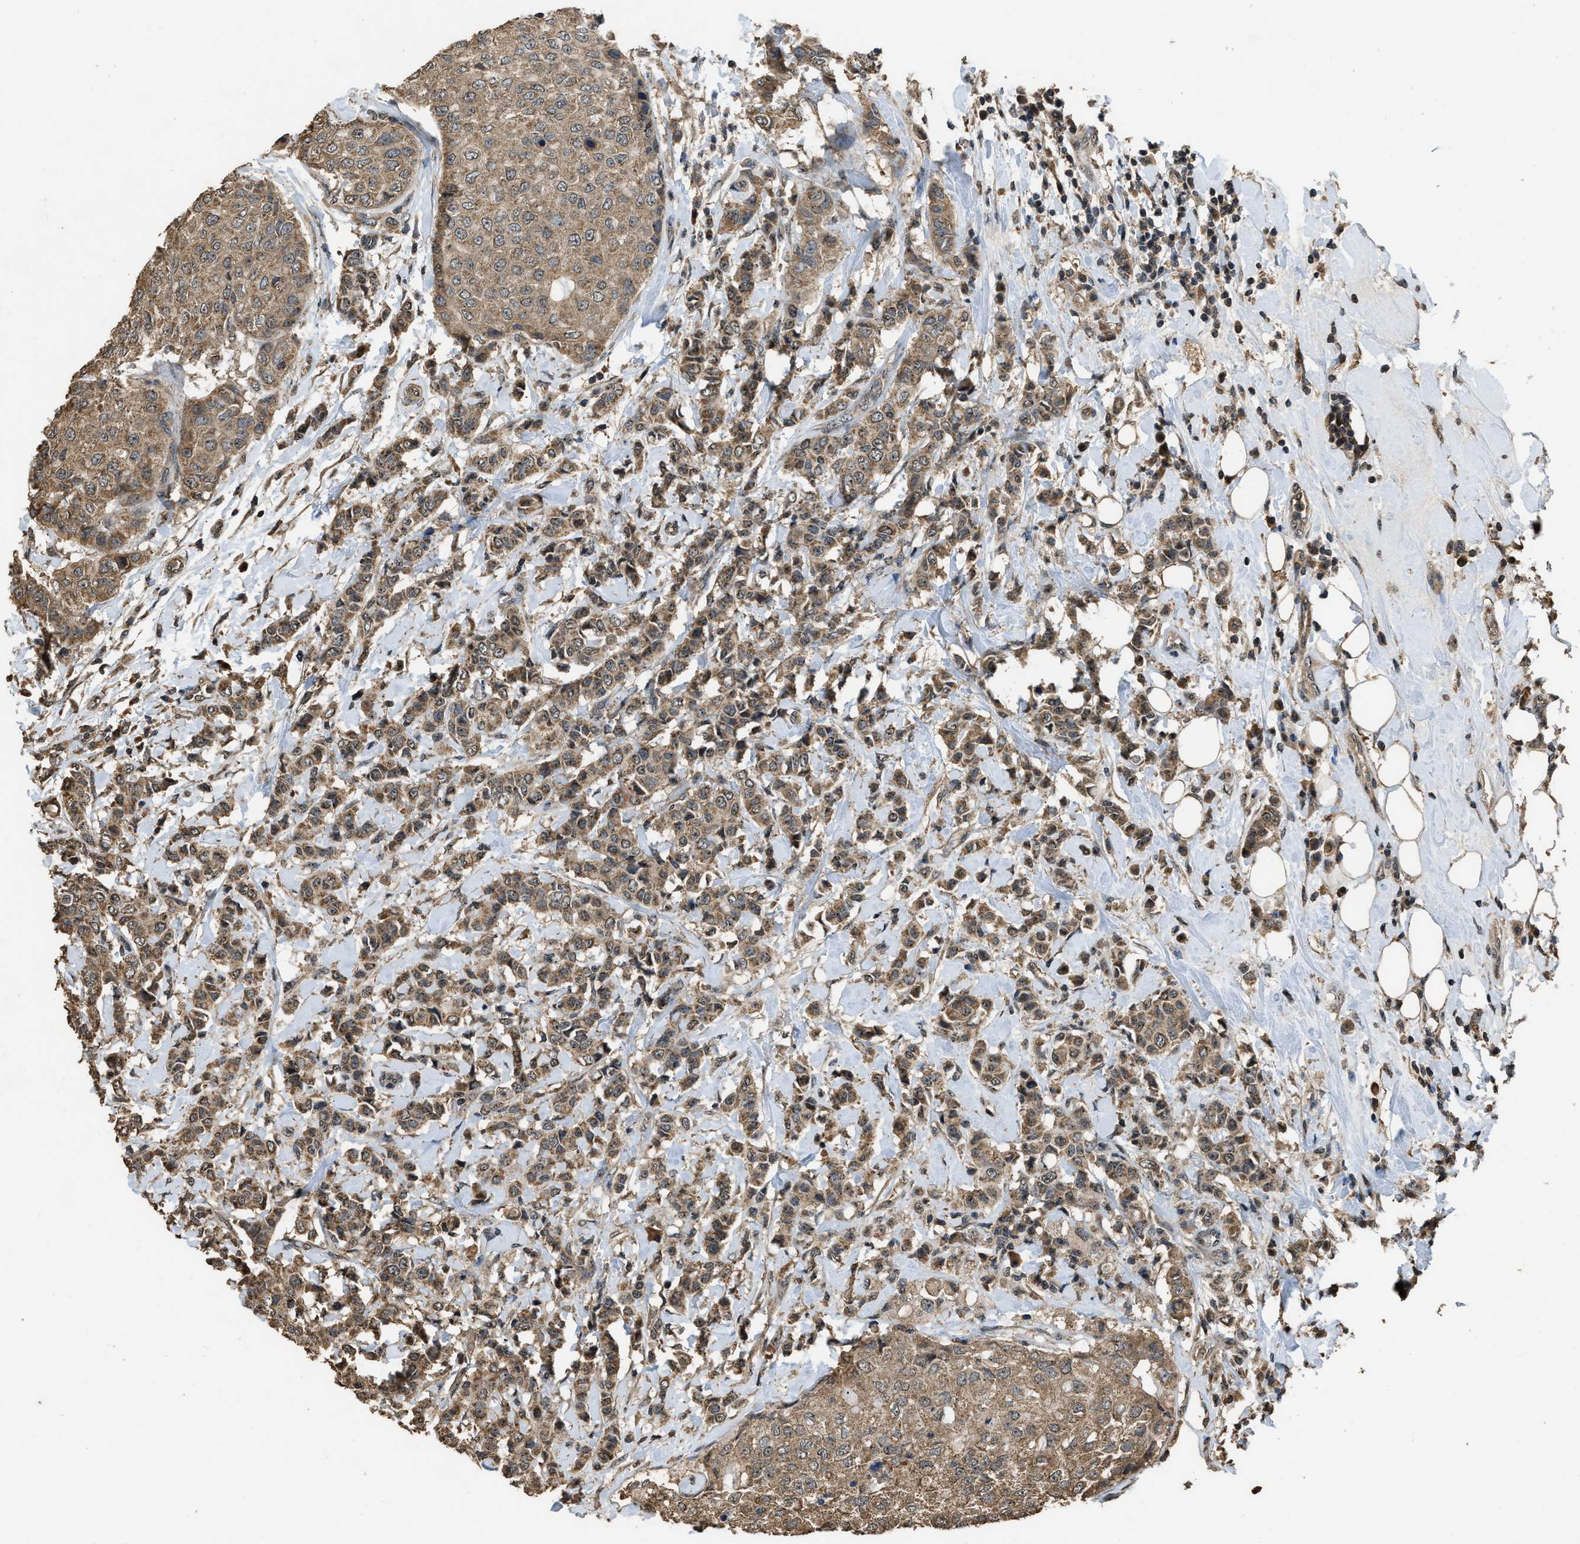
{"staining": {"intensity": "moderate", "quantity": ">75%", "location": "cytoplasmic/membranous,nuclear"}, "tissue": "breast cancer", "cell_type": "Tumor cells", "image_type": "cancer", "snomed": [{"axis": "morphology", "description": "Duct carcinoma"}, {"axis": "topography", "description": "Breast"}], "caption": "Breast cancer (intraductal carcinoma) stained with DAB (3,3'-diaminobenzidine) immunohistochemistry shows medium levels of moderate cytoplasmic/membranous and nuclear expression in approximately >75% of tumor cells.", "gene": "DENND6B", "patient": {"sex": "female", "age": 27}}